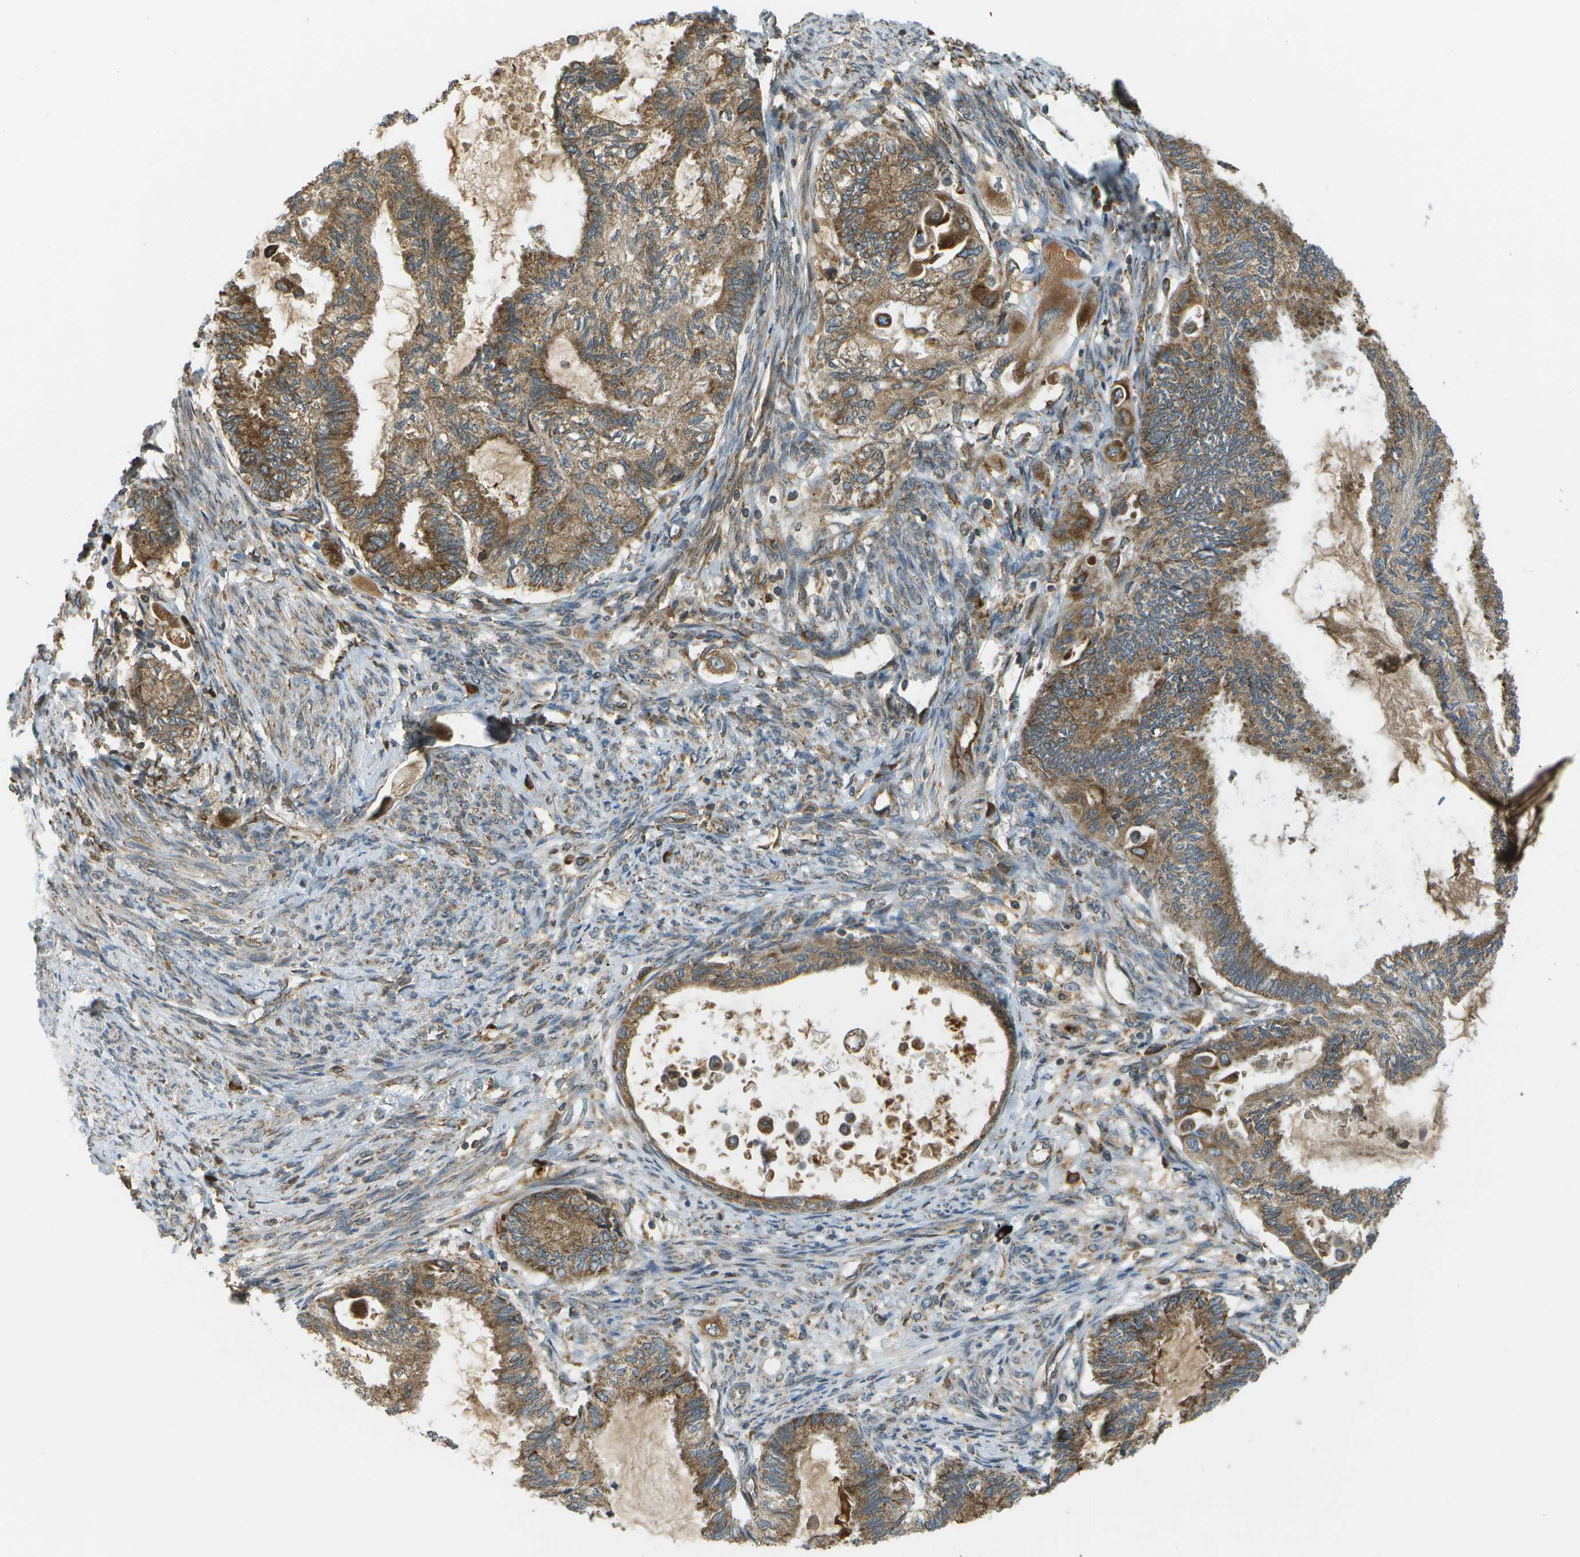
{"staining": {"intensity": "moderate", "quantity": ">75%", "location": "cytoplasmic/membranous"}, "tissue": "cervical cancer", "cell_type": "Tumor cells", "image_type": "cancer", "snomed": [{"axis": "morphology", "description": "Normal tissue, NOS"}, {"axis": "morphology", "description": "Adenocarcinoma, NOS"}, {"axis": "topography", "description": "Cervix"}, {"axis": "topography", "description": "Endometrium"}], "caption": "A brown stain labels moderate cytoplasmic/membranous expression of a protein in human adenocarcinoma (cervical) tumor cells.", "gene": "USP30", "patient": {"sex": "female", "age": 86}}